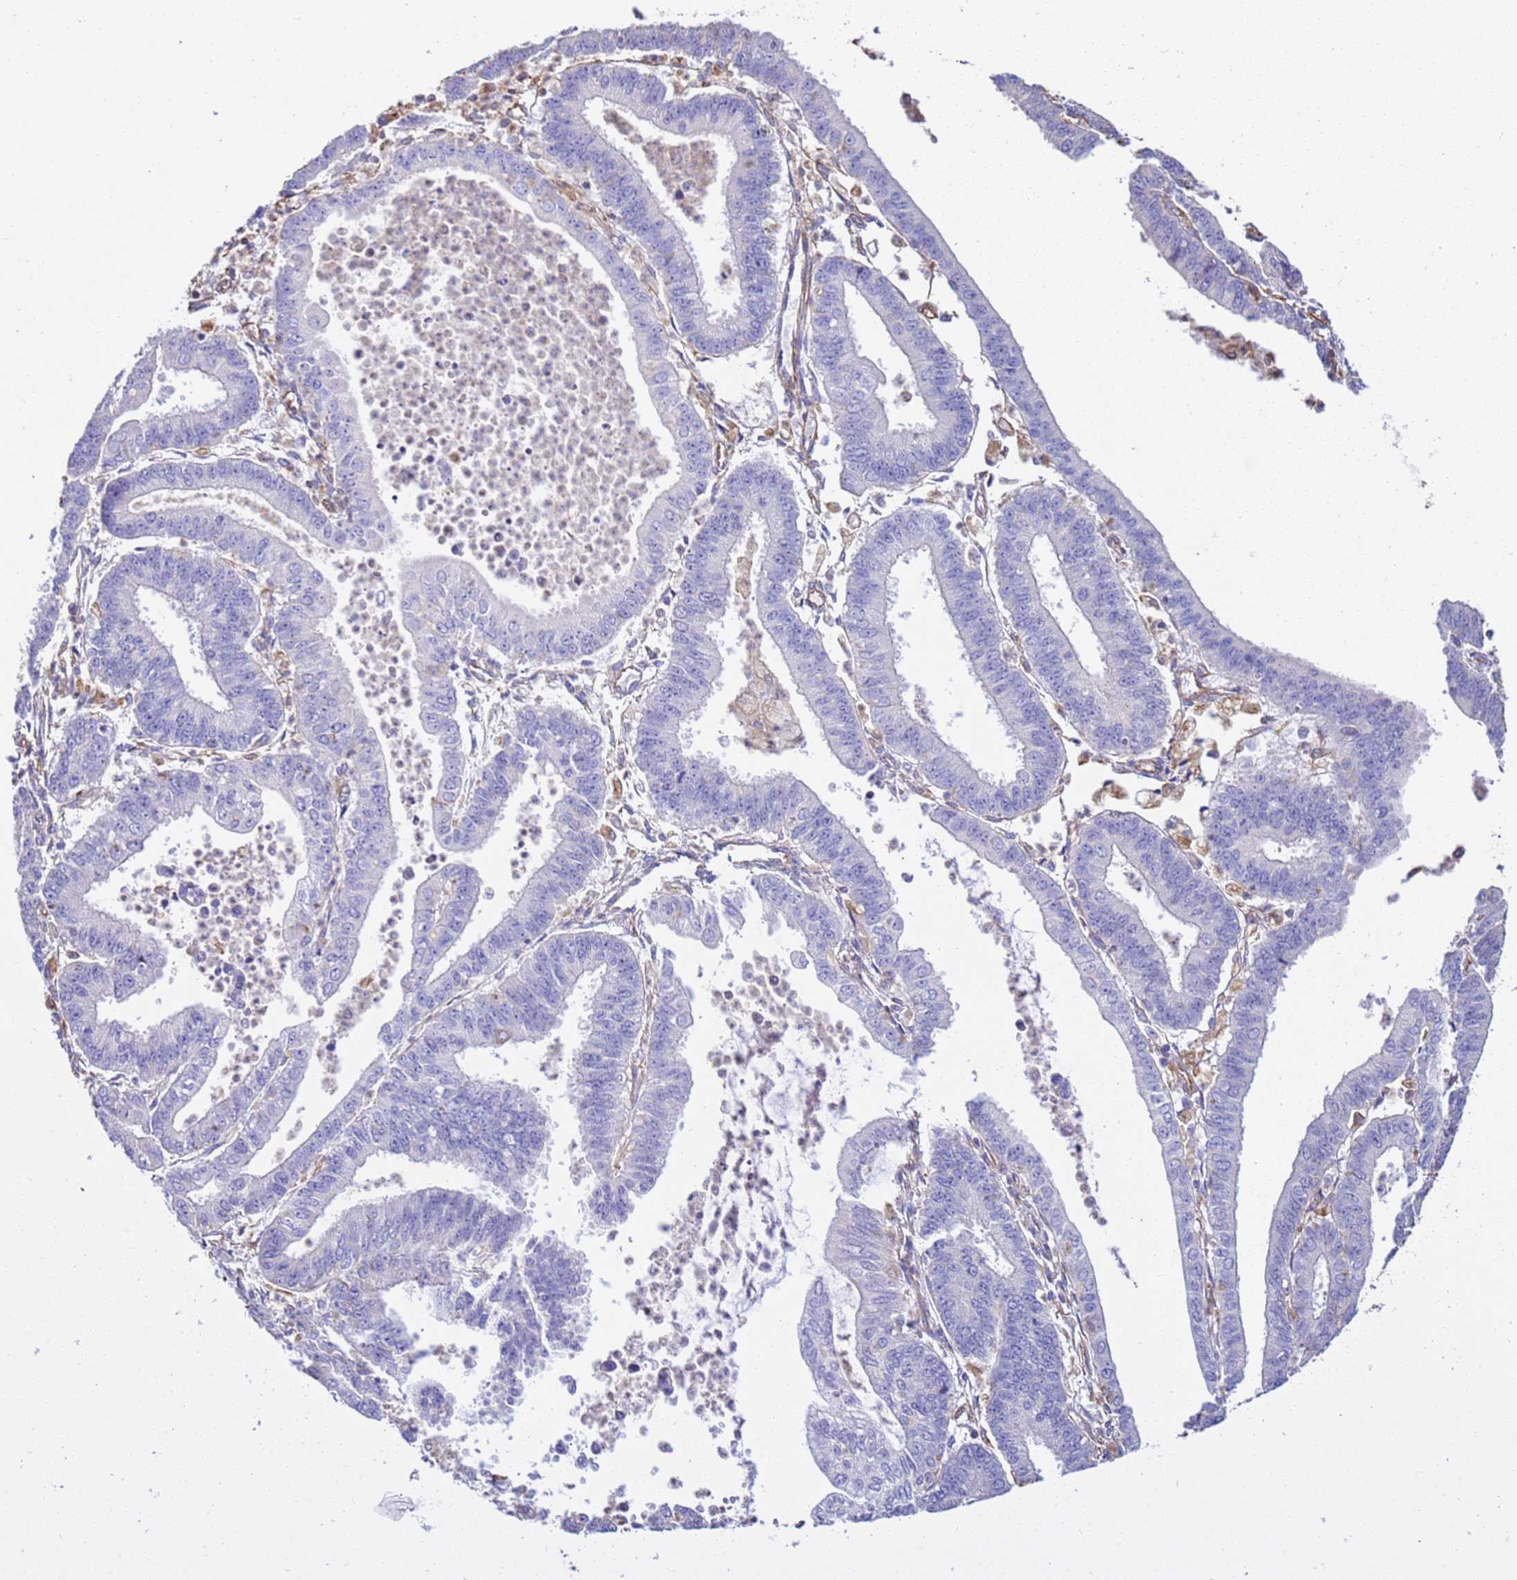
{"staining": {"intensity": "negative", "quantity": "none", "location": "none"}, "tissue": "endometrial cancer", "cell_type": "Tumor cells", "image_type": "cancer", "snomed": [{"axis": "morphology", "description": "Adenocarcinoma, NOS"}, {"axis": "topography", "description": "Endometrium"}], "caption": "Immunohistochemistry (IHC) histopathology image of neoplastic tissue: endometrial adenocarcinoma stained with DAB demonstrates no significant protein staining in tumor cells. (DAB IHC visualized using brightfield microscopy, high magnification).", "gene": "TCEAL3", "patient": {"sex": "female", "age": 73}}